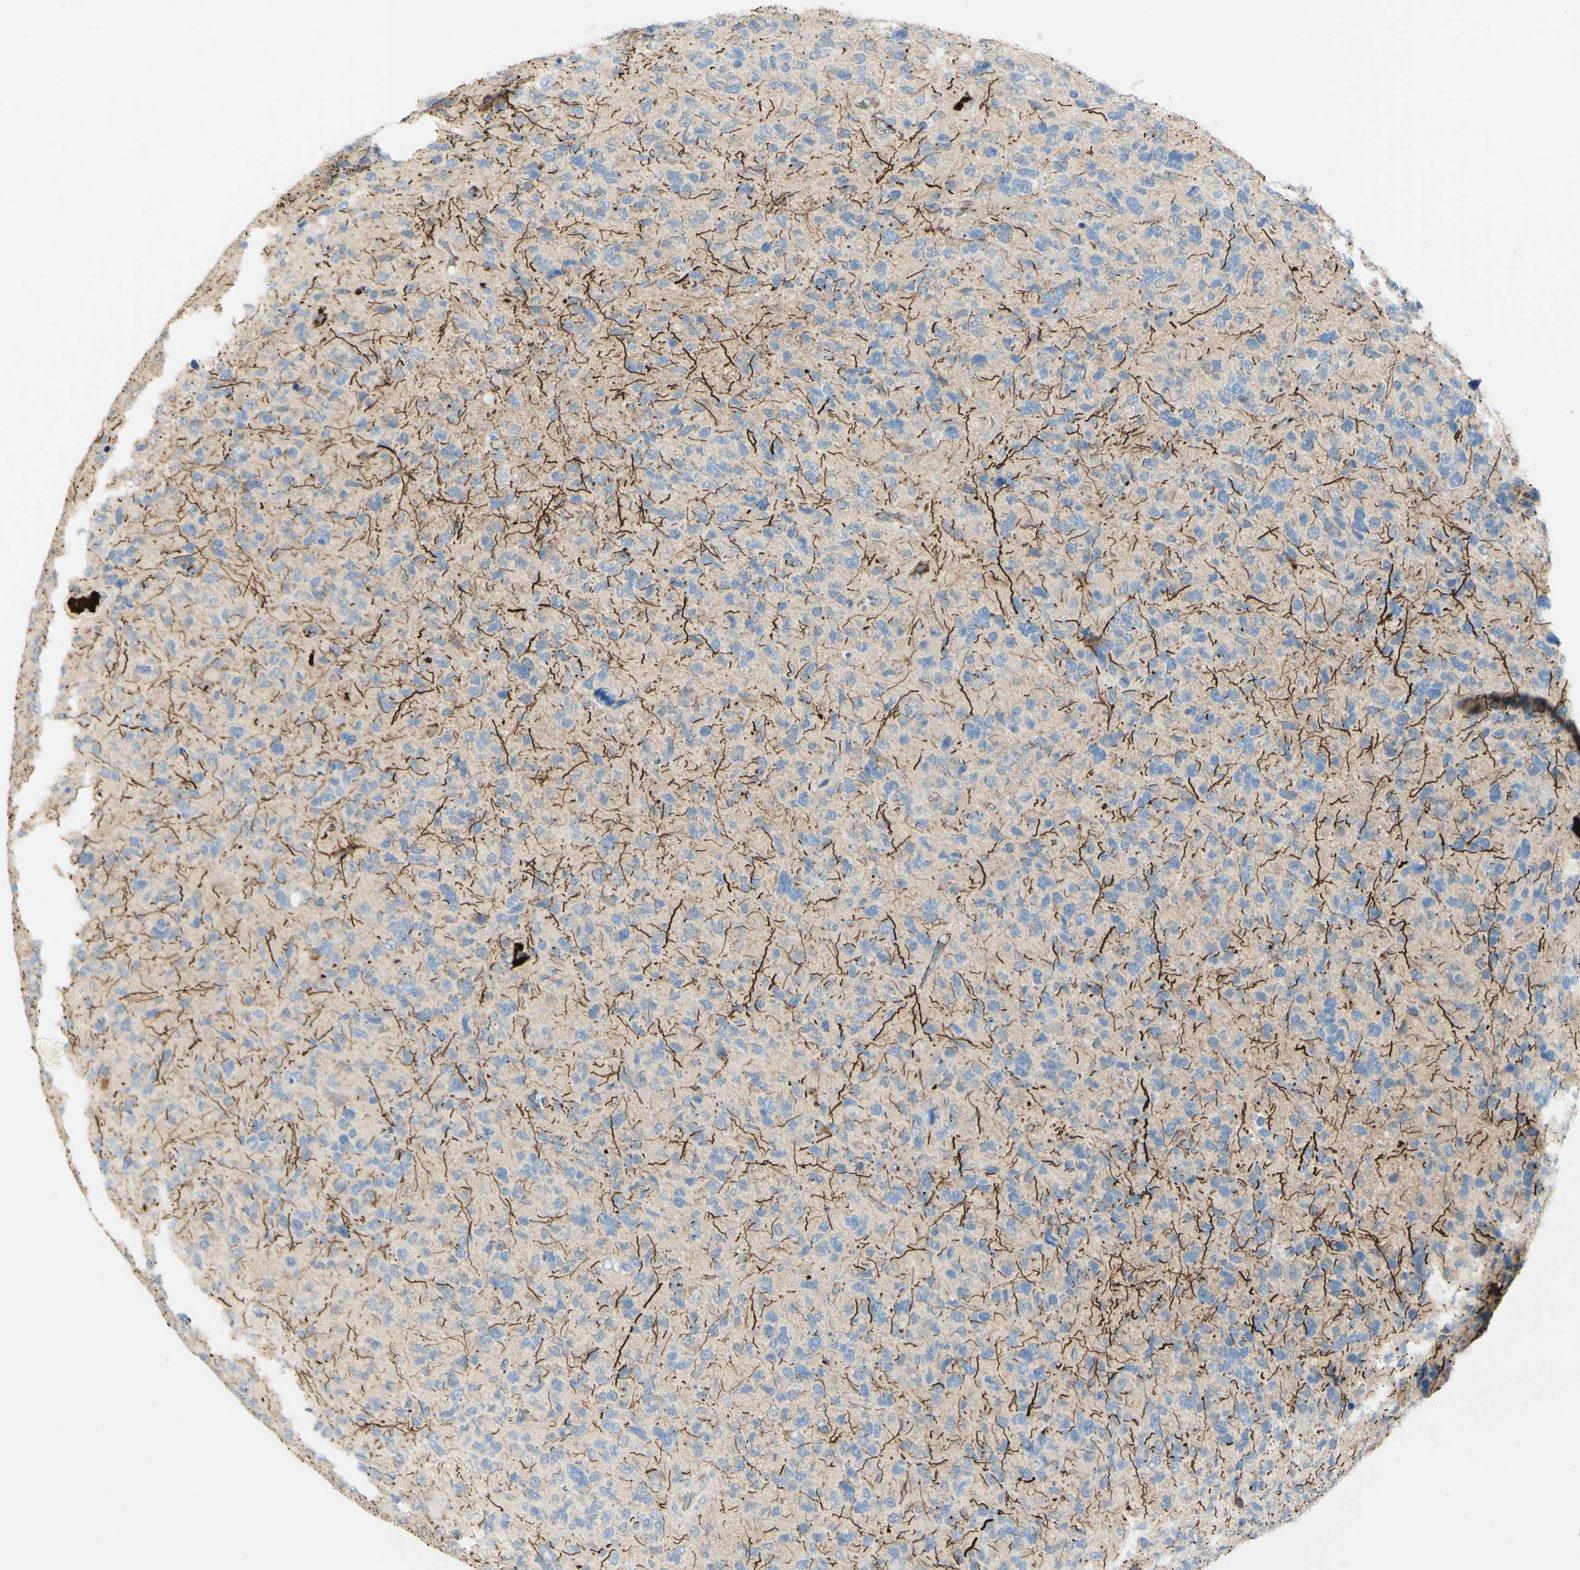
{"staining": {"intensity": "negative", "quantity": "none", "location": "none"}, "tissue": "glioma", "cell_type": "Tumor cells", "image_type": "cancer", "snomed": [{"axis": "morphology", "description": "Glioma, malignant, High grade"}, {"axis": "topography", "description": "Brain"}], "caption": "A histopathology image of human glioma is negative for staining in tumor cells. (DAB (3,3'-diaminobenzidine) immunohistochemistry (IHC), high magnification).", "gene": "GAN", "patient": {"sex": "female", "age": 58}}